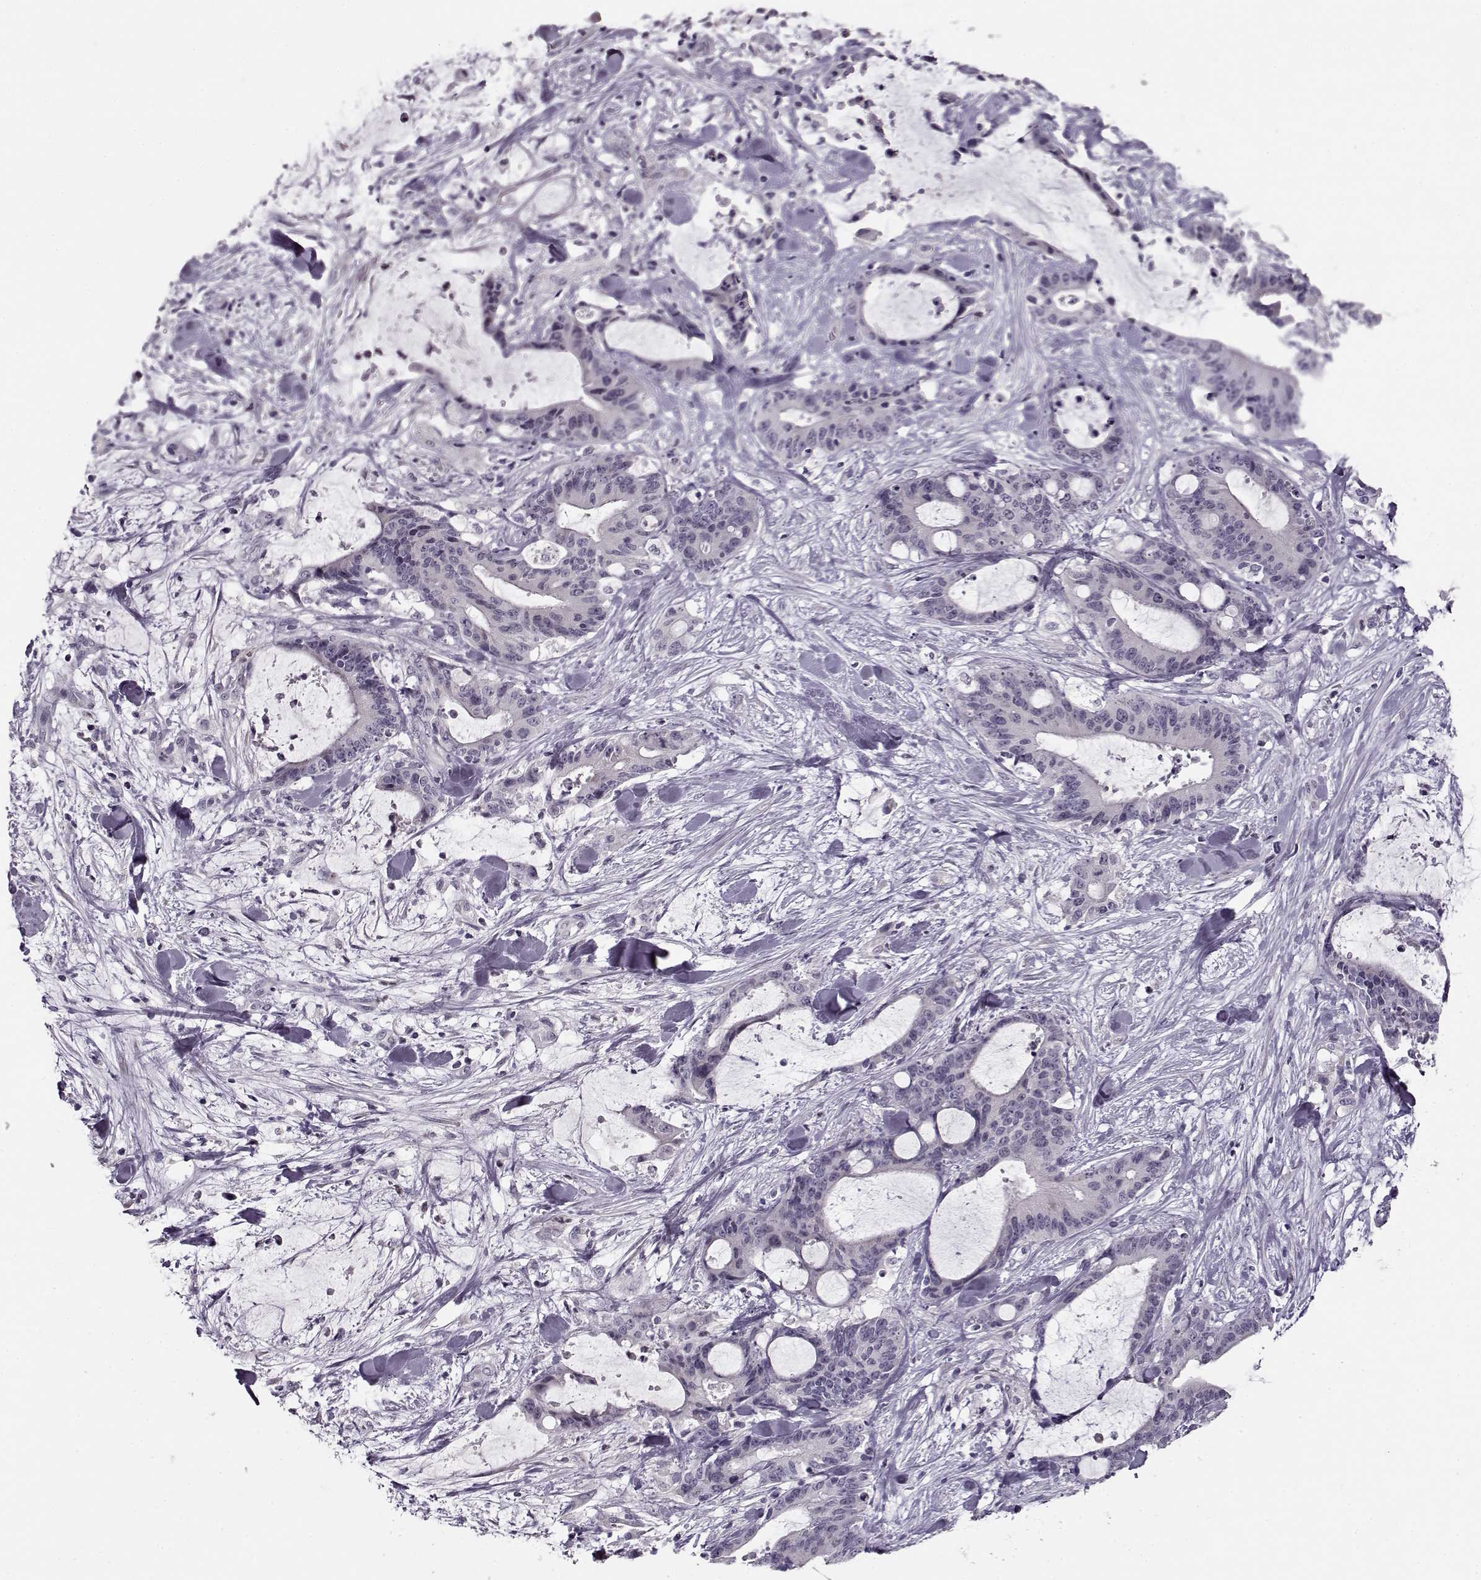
{"staining": {"intensity": "negative", "quantity": "none", "location": "none"}, "tissue": "liver cancer", "cell_type": "Tumor cells", "image_type": "cancer", "snomed": [{"axis": "morphology", "description": "Cholangiocarcinoma"}, {"axis": "topography", "description": "Liver"}], "caption": "IHC image of human liver cancer (cholangiocarcinoma) stained for a protein (brown), which displays no expression in tumor cells.", "gene": "RP1L1", "patient": {"sex": "female", "age": 73}}